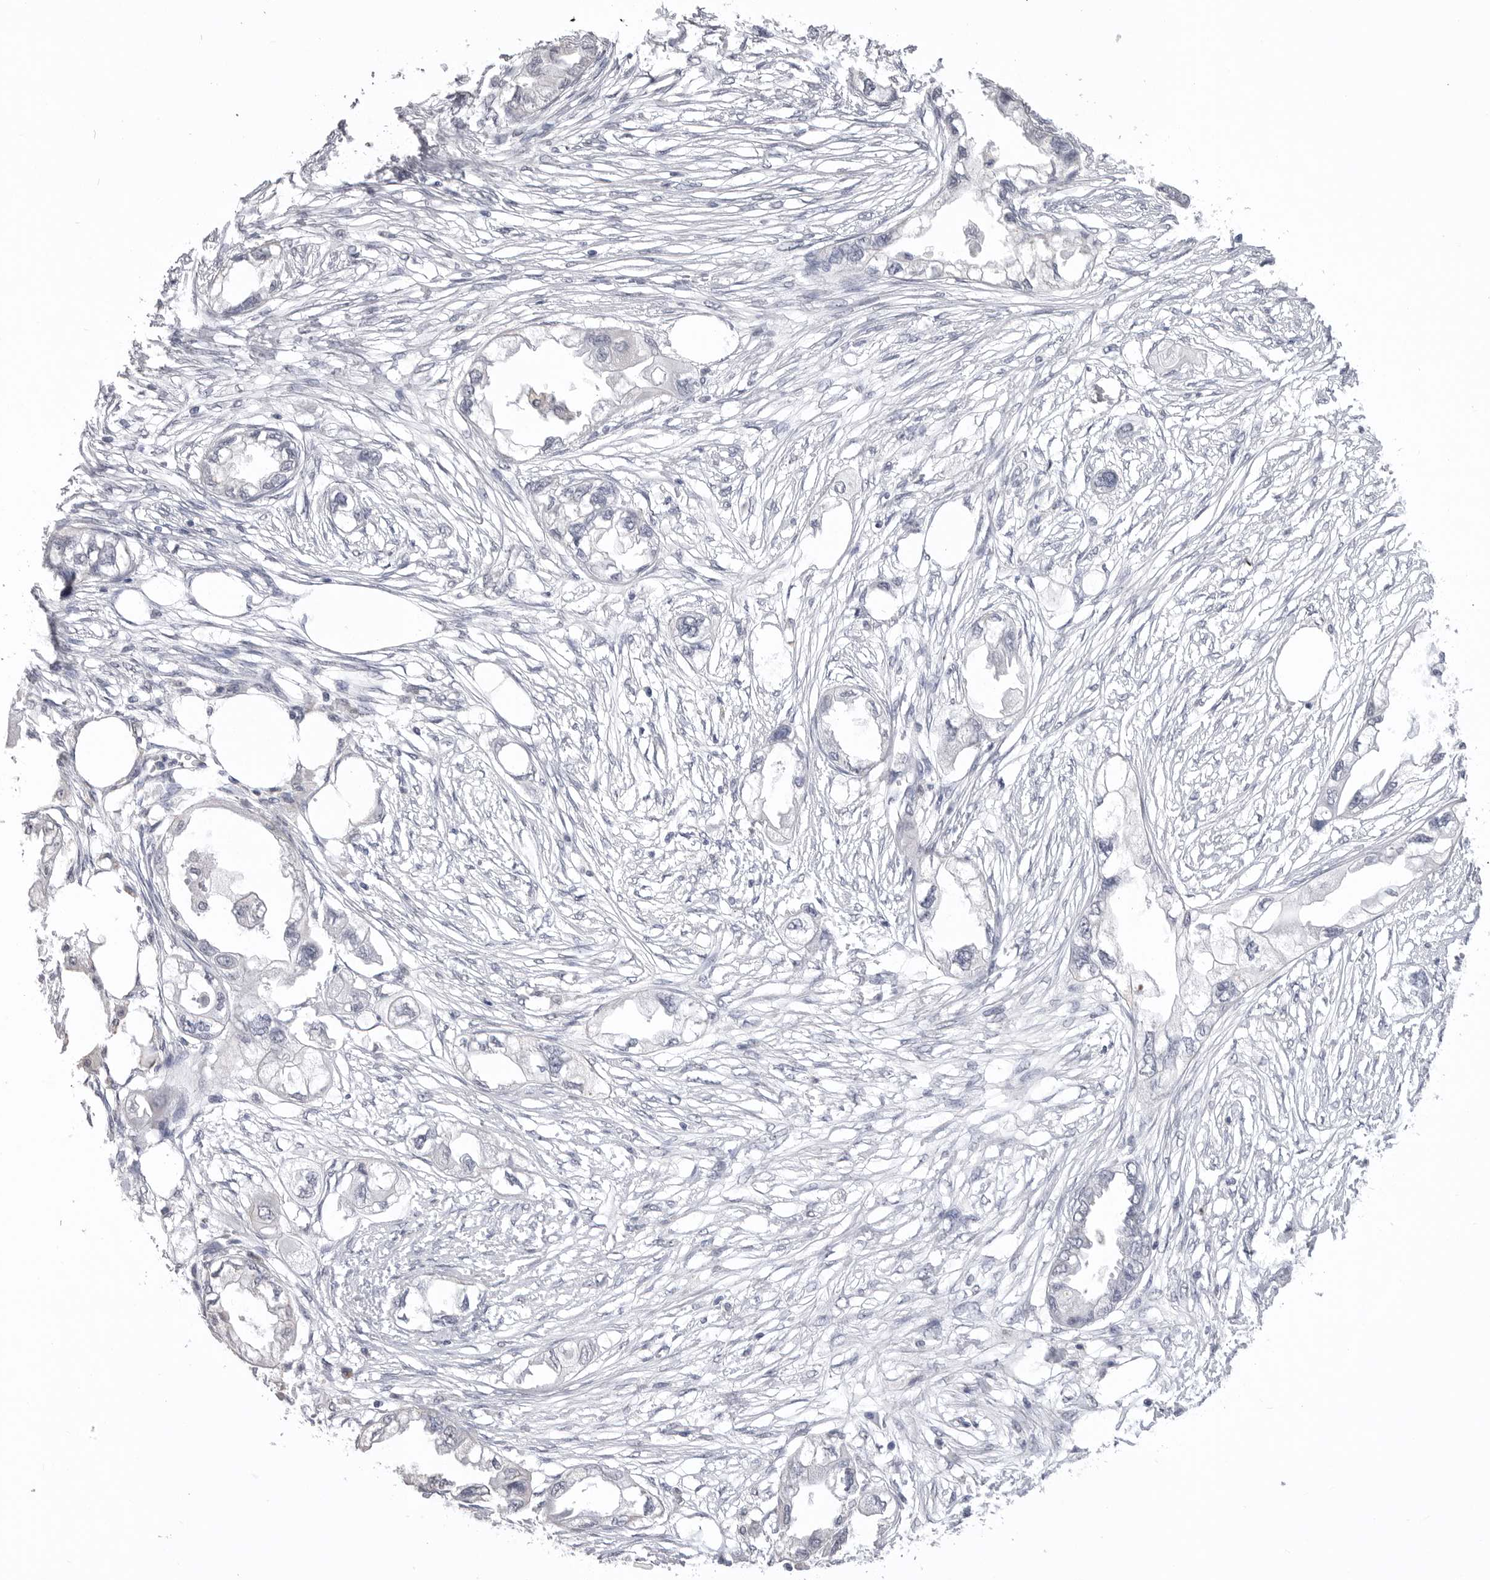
{"staining": {"intensity": "negative", "quantity": "none", "location": "none"}, "tissue": "endometrial cancer", "cell_type": "Tumor cells", "image_type": "cancer", "snomed": [{"axis": "morphology", "description": "Adenocarcinoma, NOS"}, {"axis": "morphology", "description": "Adenocarcinoma, metastatic, NOS"}, {"axis": "topography", "description": "Adipose tissue"}, {"axis": "topography", "description": "Endometrium"}], "caption": "Immunohistochemistry image of neoplastic tissue: metastatic adenocarcinoma (endometrial) stained with DAB shows no significant protein positivity in tumor cells.", "gene": "ICAM5", "patient": {"sex": "female", "age": 67}}